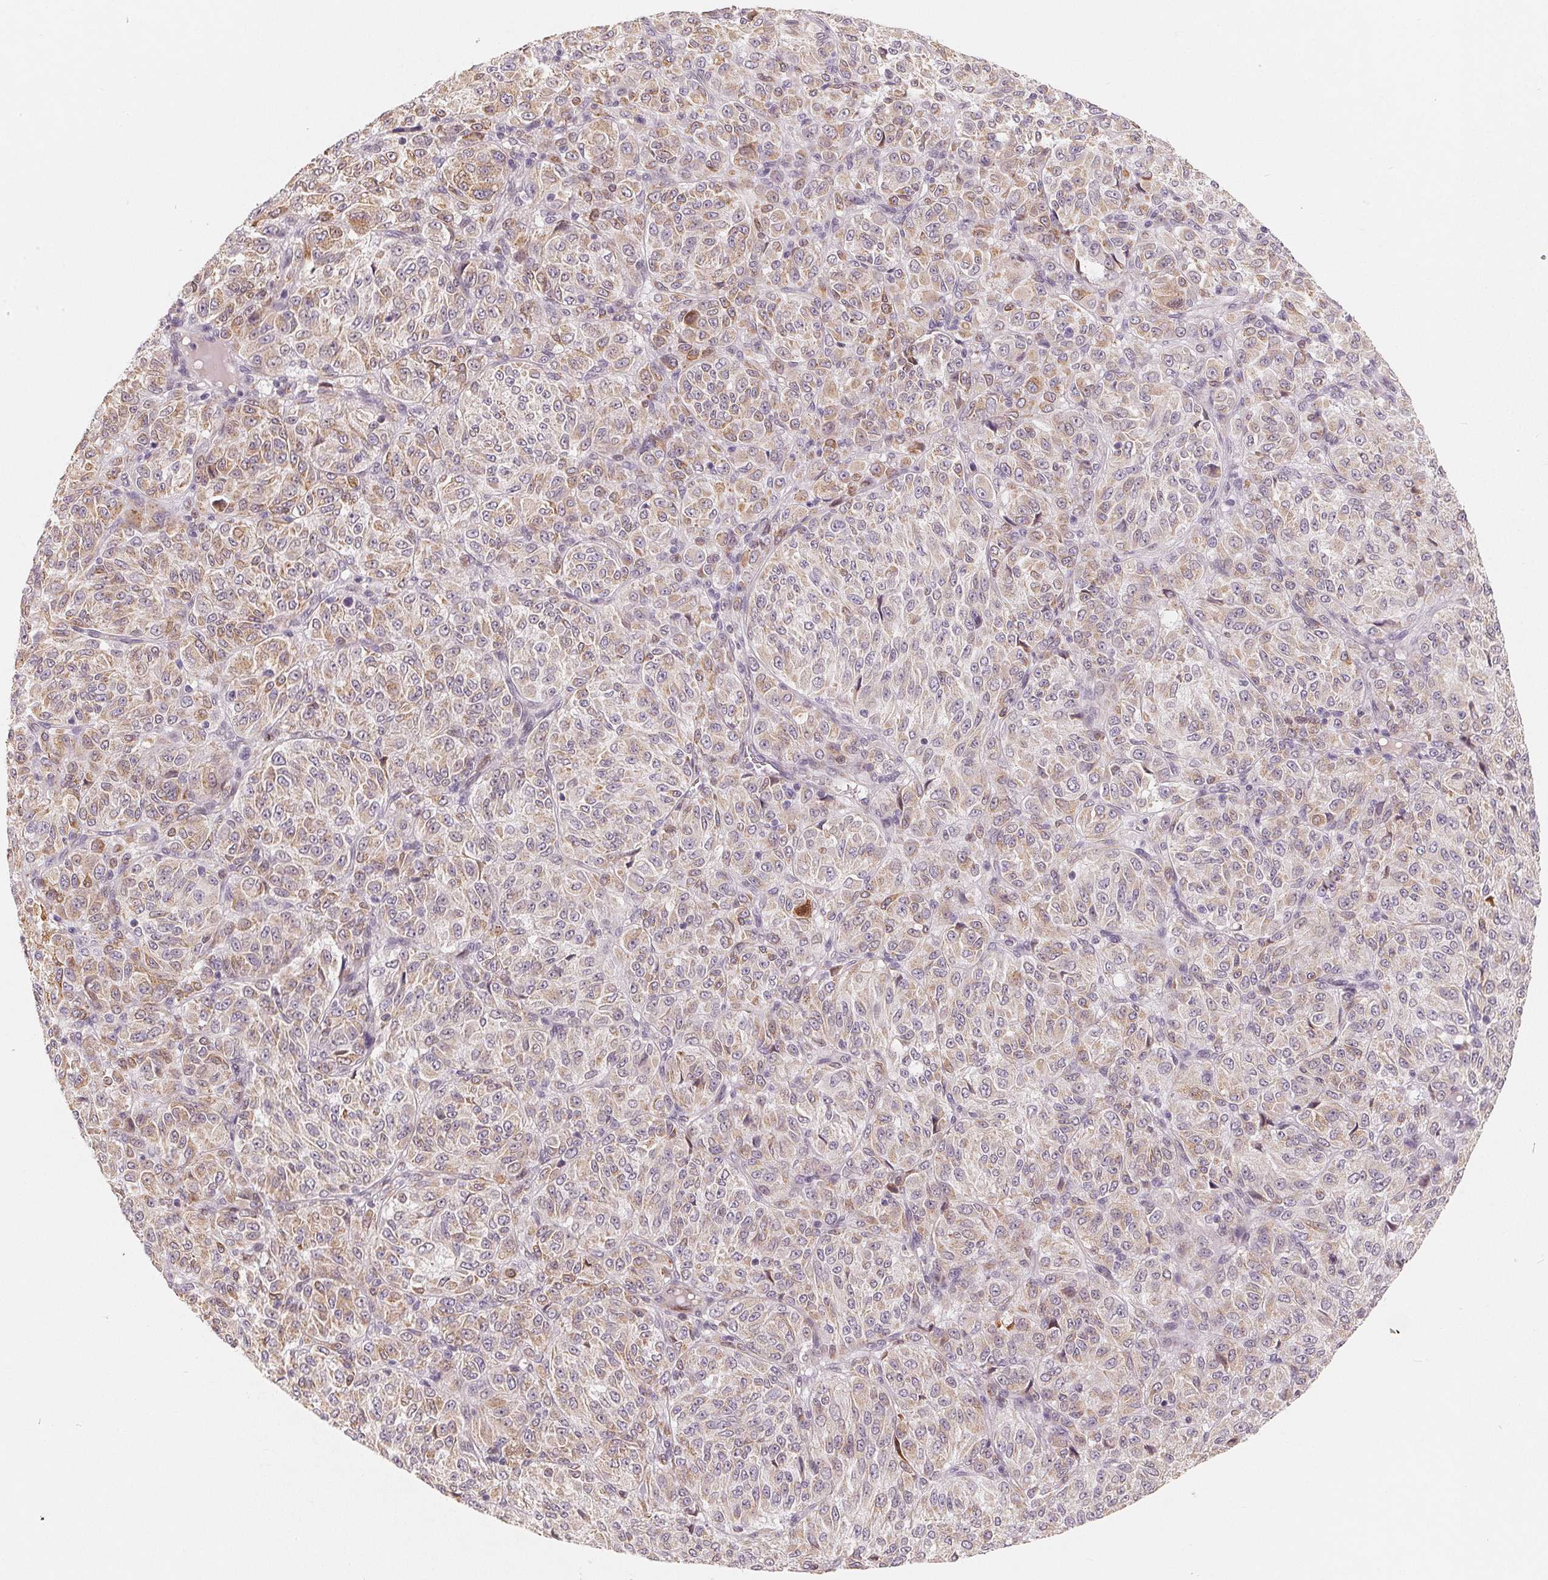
{"staining": {"intensity": "weak", "quantity": "25%-75%", "location": "cytoplasmic/membranous"}, "tissue": "melanoma", "cell_type": "Tumor cells", "image_type": "cancer", "snomed": [{"axis": "morphology", "description": "Malignant melanoma, Metastatic site"}, {"axis": "topography", "description": "Brain"}], "caption": "Approximately 25%-75% of tumor cells in human malignant melanoma (metastatic site) show weak cytoplasmic/membranous protein positivity as visualized by brown immunohistochemical staining.", "gene": "TMSB15B", "patient": {"sex": "female", "age": 56}}